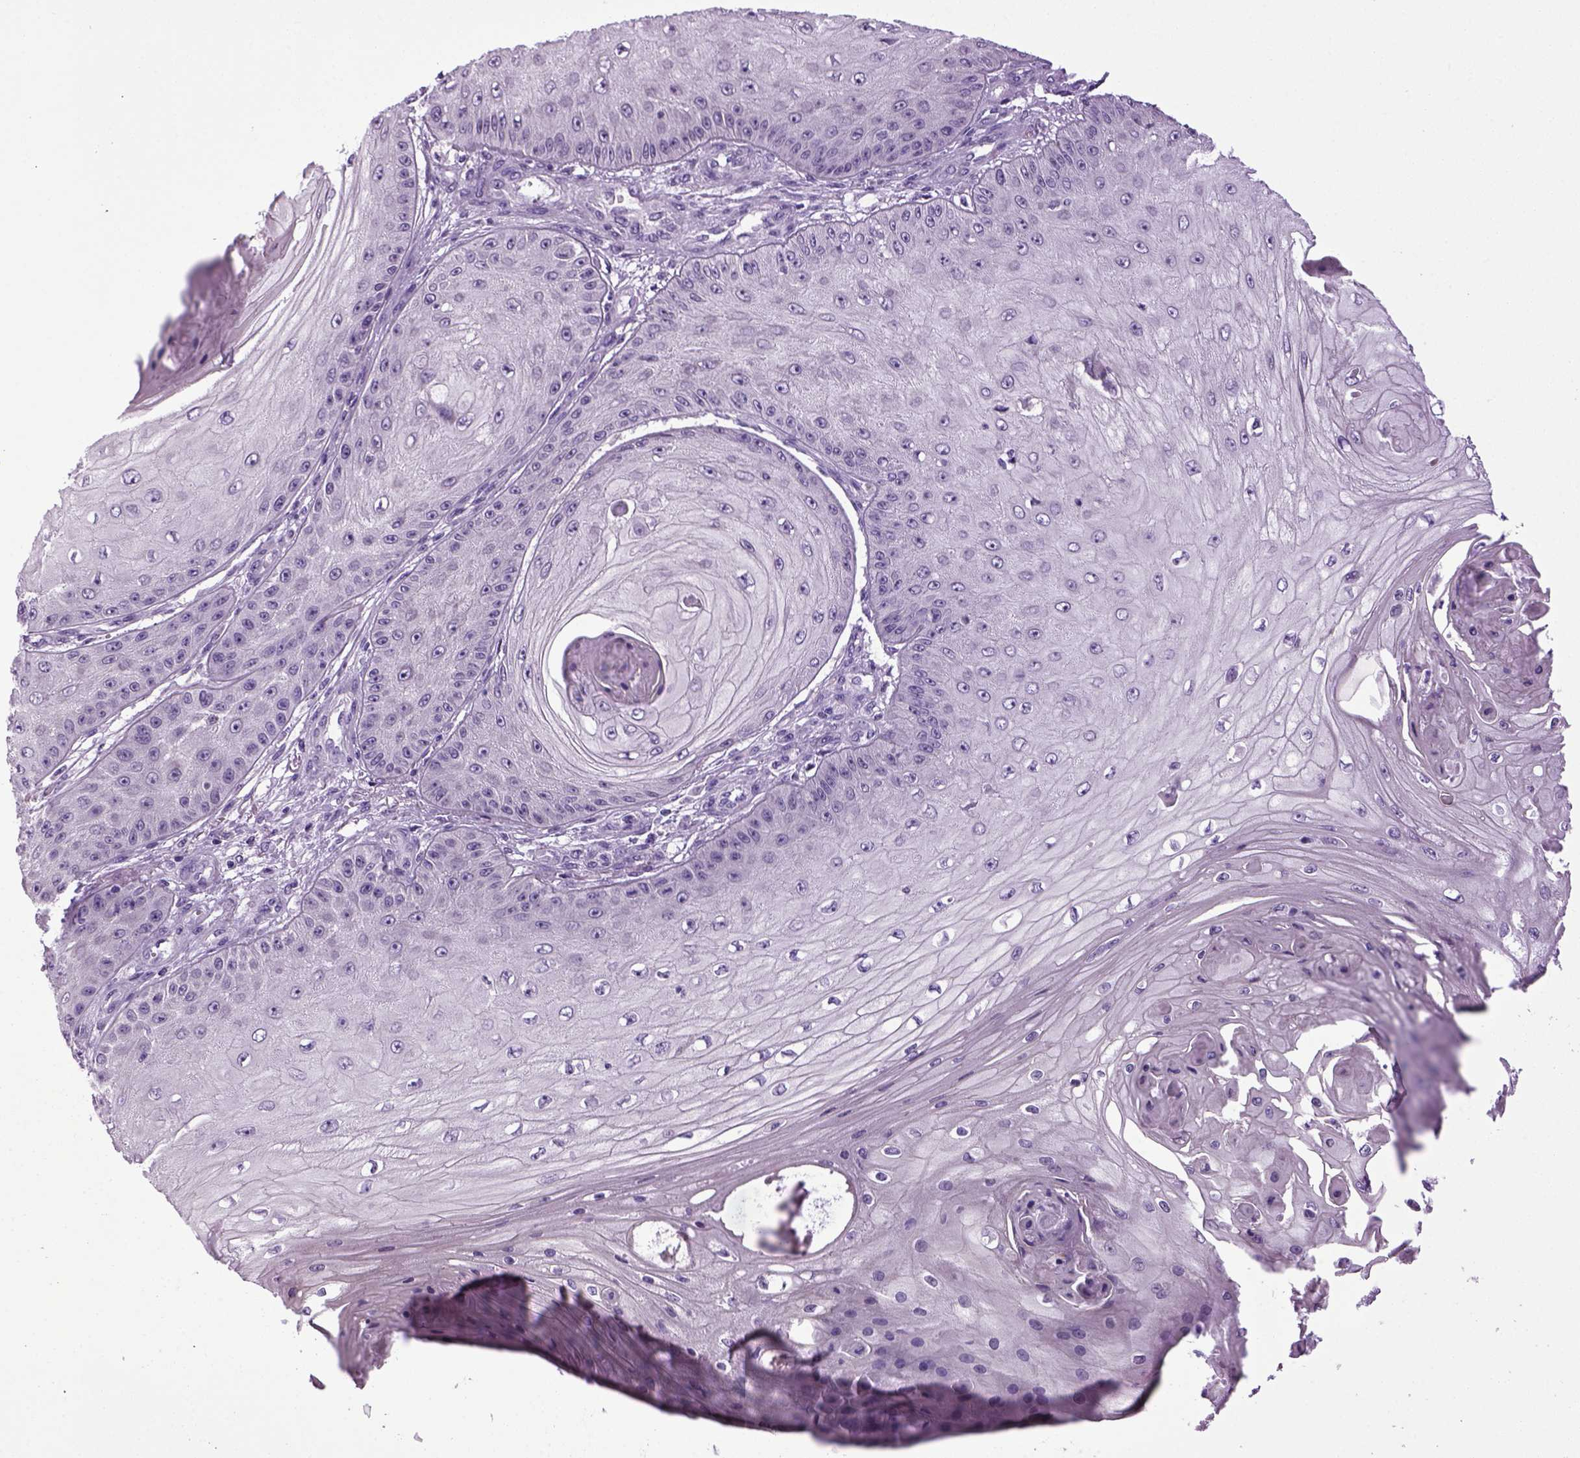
{"staining": {"intensity": "negative", "quantity": "none", "location": "none"}, "tissue": "skin cancer", "cell_type": "Tumor cells", "image_type": "cancer", "snomed": [{"axis": "morphology", "description": "Squamous cell carcinoma, NOS"}, {"axis": "topography", "description": "Skin"}], "caption": "Skin cancer stained for a protein using immunohistochemistry demonstrates no staining tumor cells.", "gene": "HMCN2", "patient": {"sex": "male", "age": 70}}